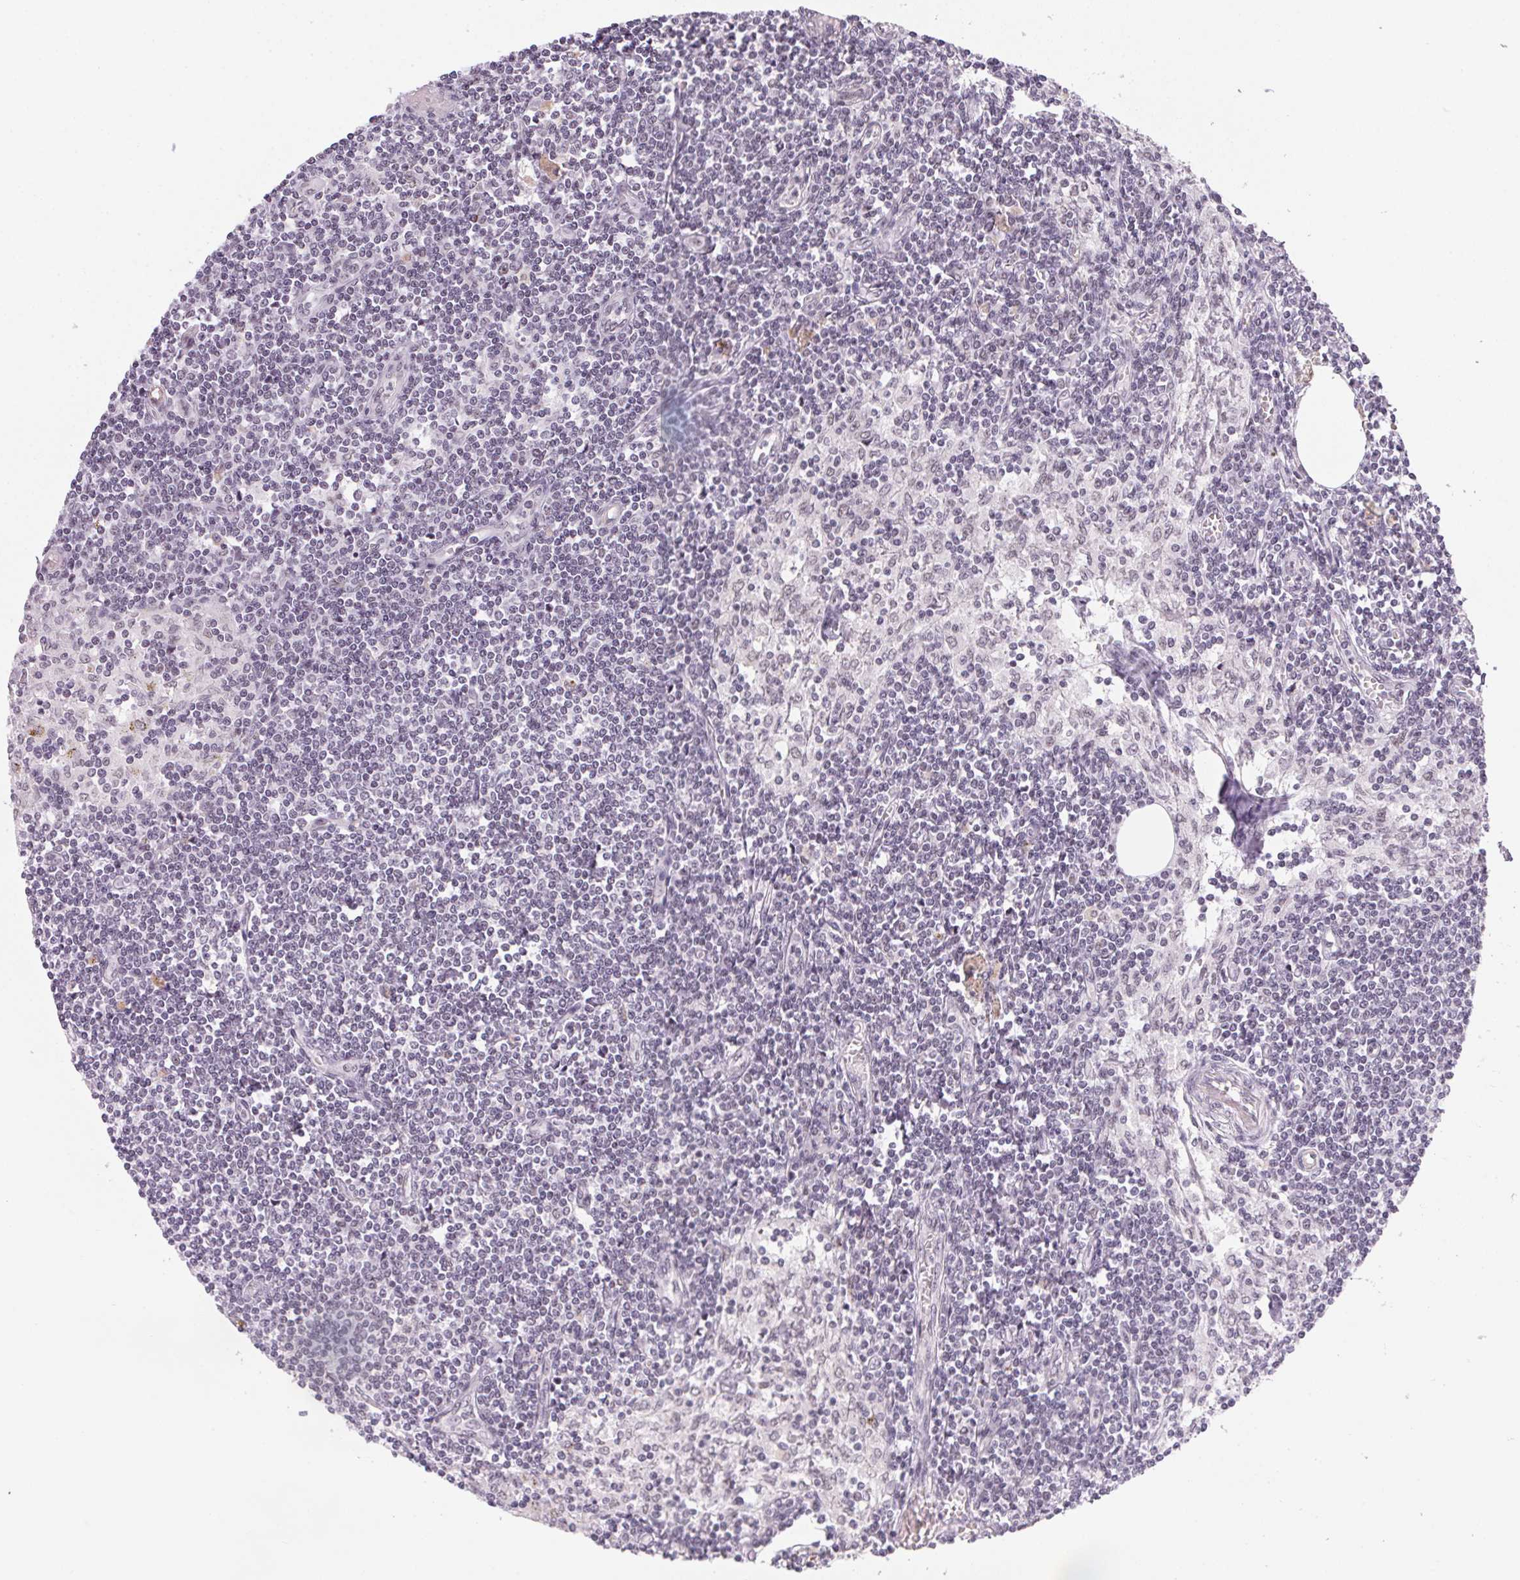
{"staining": {"intensity": "weak", "quantity": ">75%", "location": "nuclear"}, "tissue": "lymph node", "cell_type": "Germinal center cells", "image_type": "normal", "snomed": [{"axis": "morphology", "description": "Normal tissue, NOS"}, {"axis": "topography", "description": "Lymph node"}], "caption": "Weak nuclear staining is present in approximately >75% of germinal center cells in benign lymph node.", "gene": "SRSF7", "patient": {"sex": "female", "age": 69}}